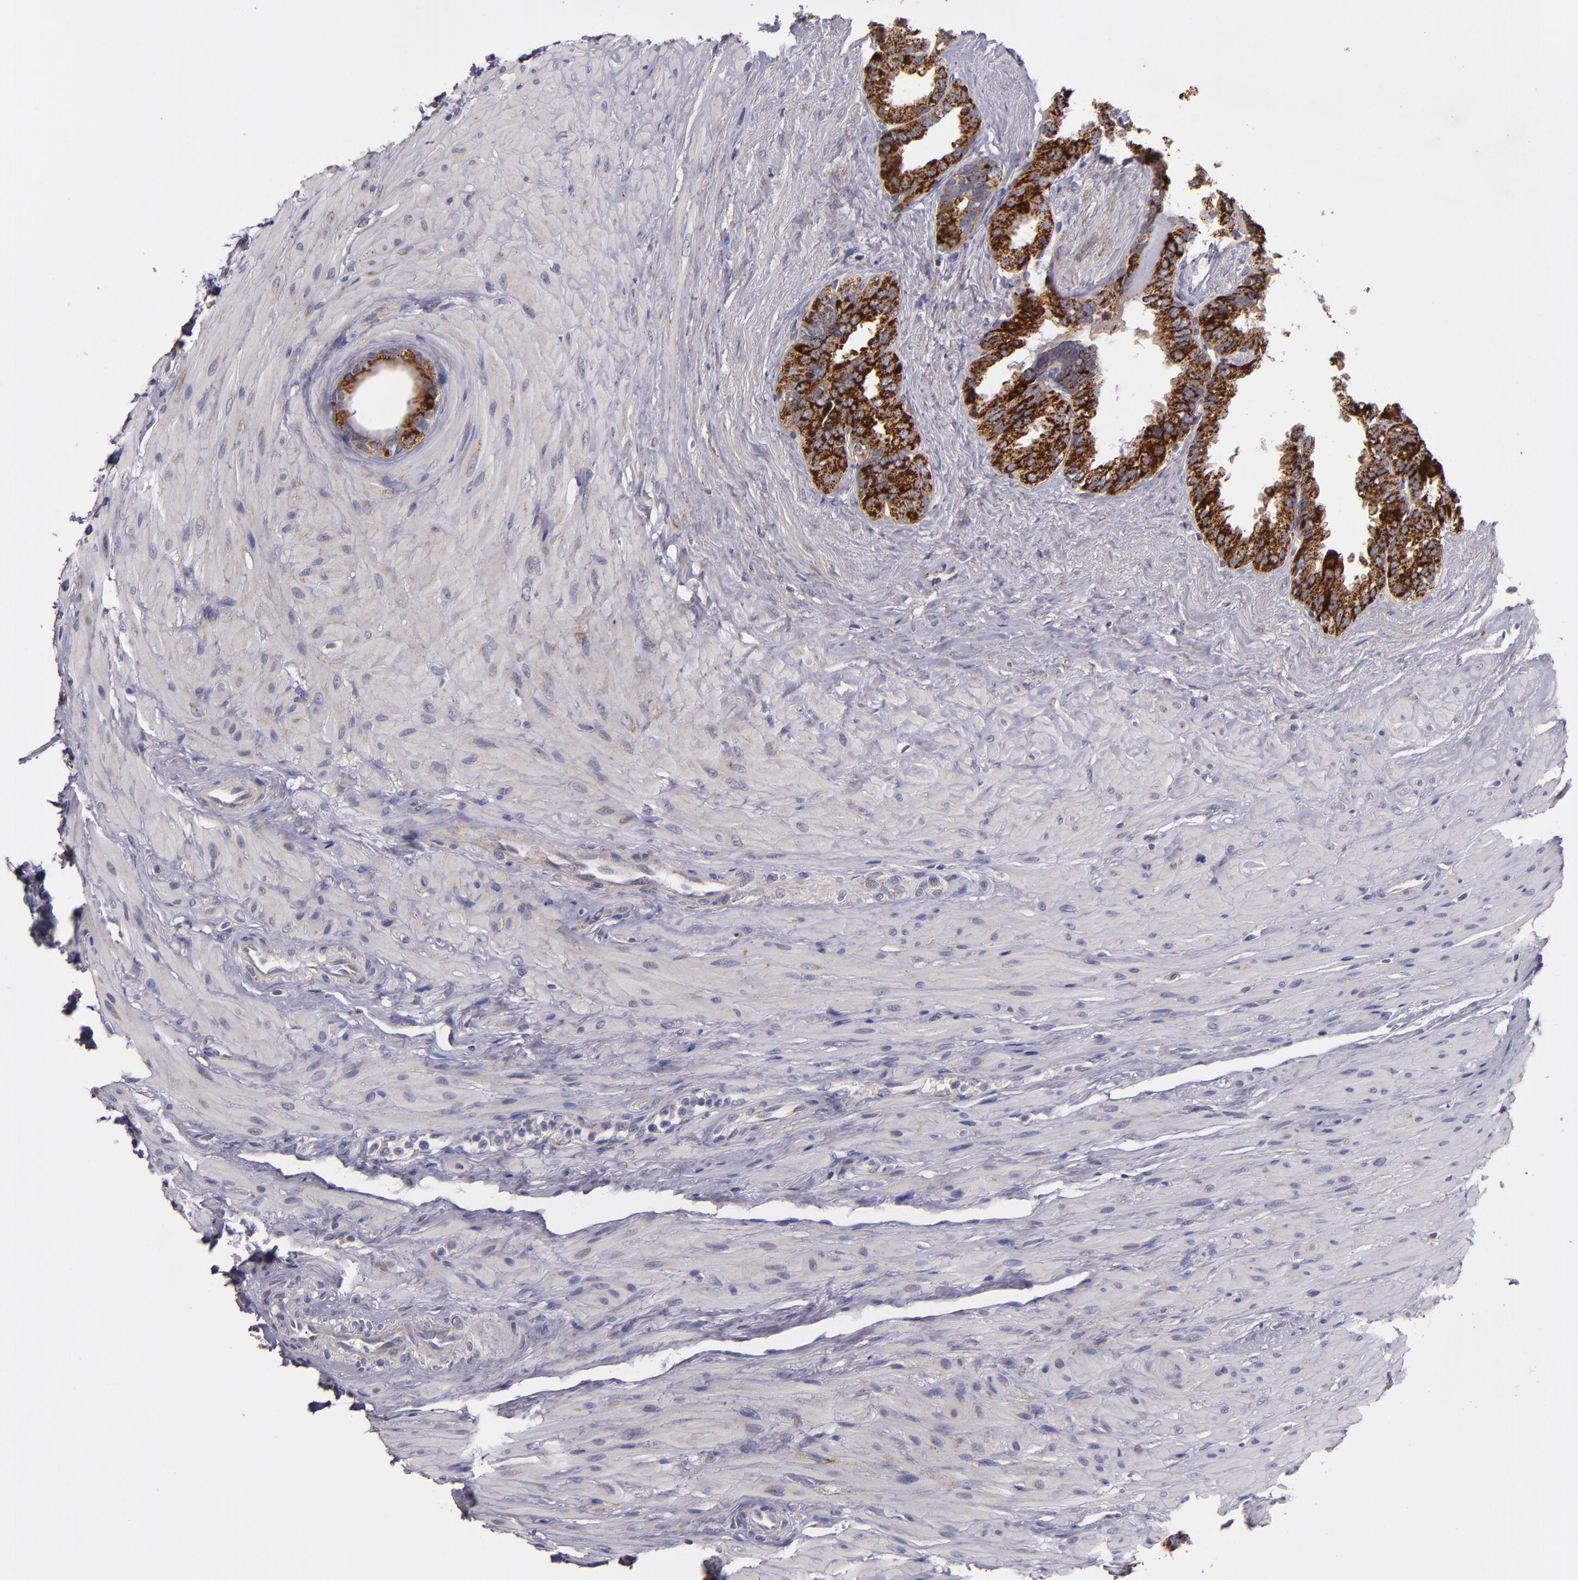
{"staining": {"intensity": "strong", "quantity": ">75%", "location": "cytoplasmic/membranous"}, "tissue": "seminal vesicle", "cell_type": "Glandular cells", "image_type": "normal", "snomed": [{"axis": "morphology", "description": "Normal tissue, NOS"}, {"axis": "topography", "description": "Prostate"}, {"axis": "topography", "description": "Seminal veicle"}], "caption": "Human seminal vesicle stained for a protein (brown) shows strong cytoplasmic/membranous positive positivity in approximately >75% of glandular cells.", "gene": "CLTA", "patient": {"sex": "male", "age": 63}}